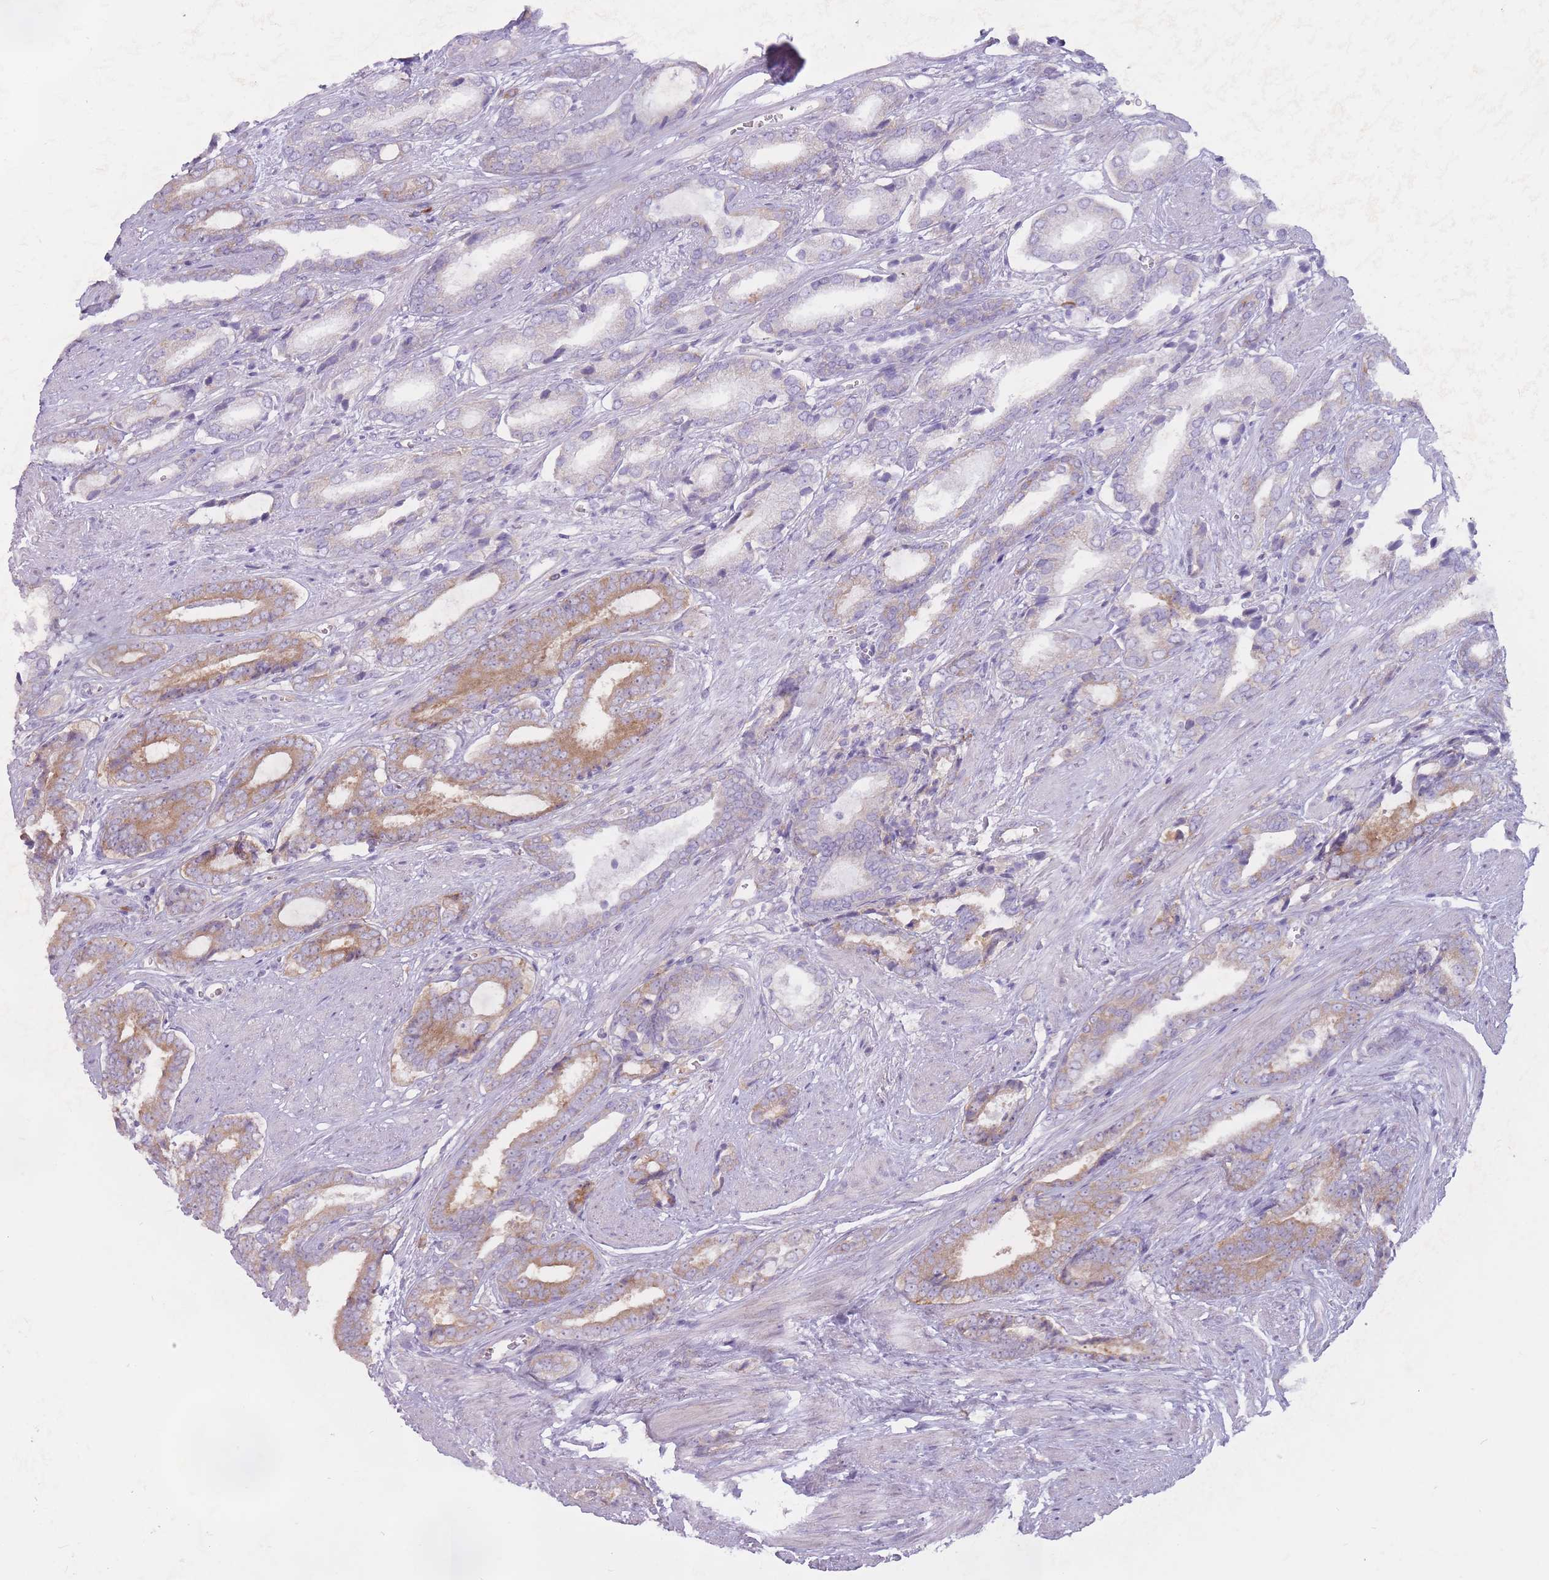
{"staining": {"intensity": "moderate", "quantity": "25%-75%", "location": "cytoplasmic/membranous"}, "tissue": "prostate cancer", "cell_type": "Tumor cells", "image_type": "cancer", "snomed": [{"axis": "morphology", "description": "Adenocarcinoma, NOS"}, {"axis": "topography", "description": "Prostate and seminal vesicle, NOS"}], "caption": "A brown stain shows moderate cytoplasmic/membranous staining of a protein in human adenocarcinoma (prostate) tumor cells.", "gene": "RPL18", "patient": {"sex": "male", "age": 76}}